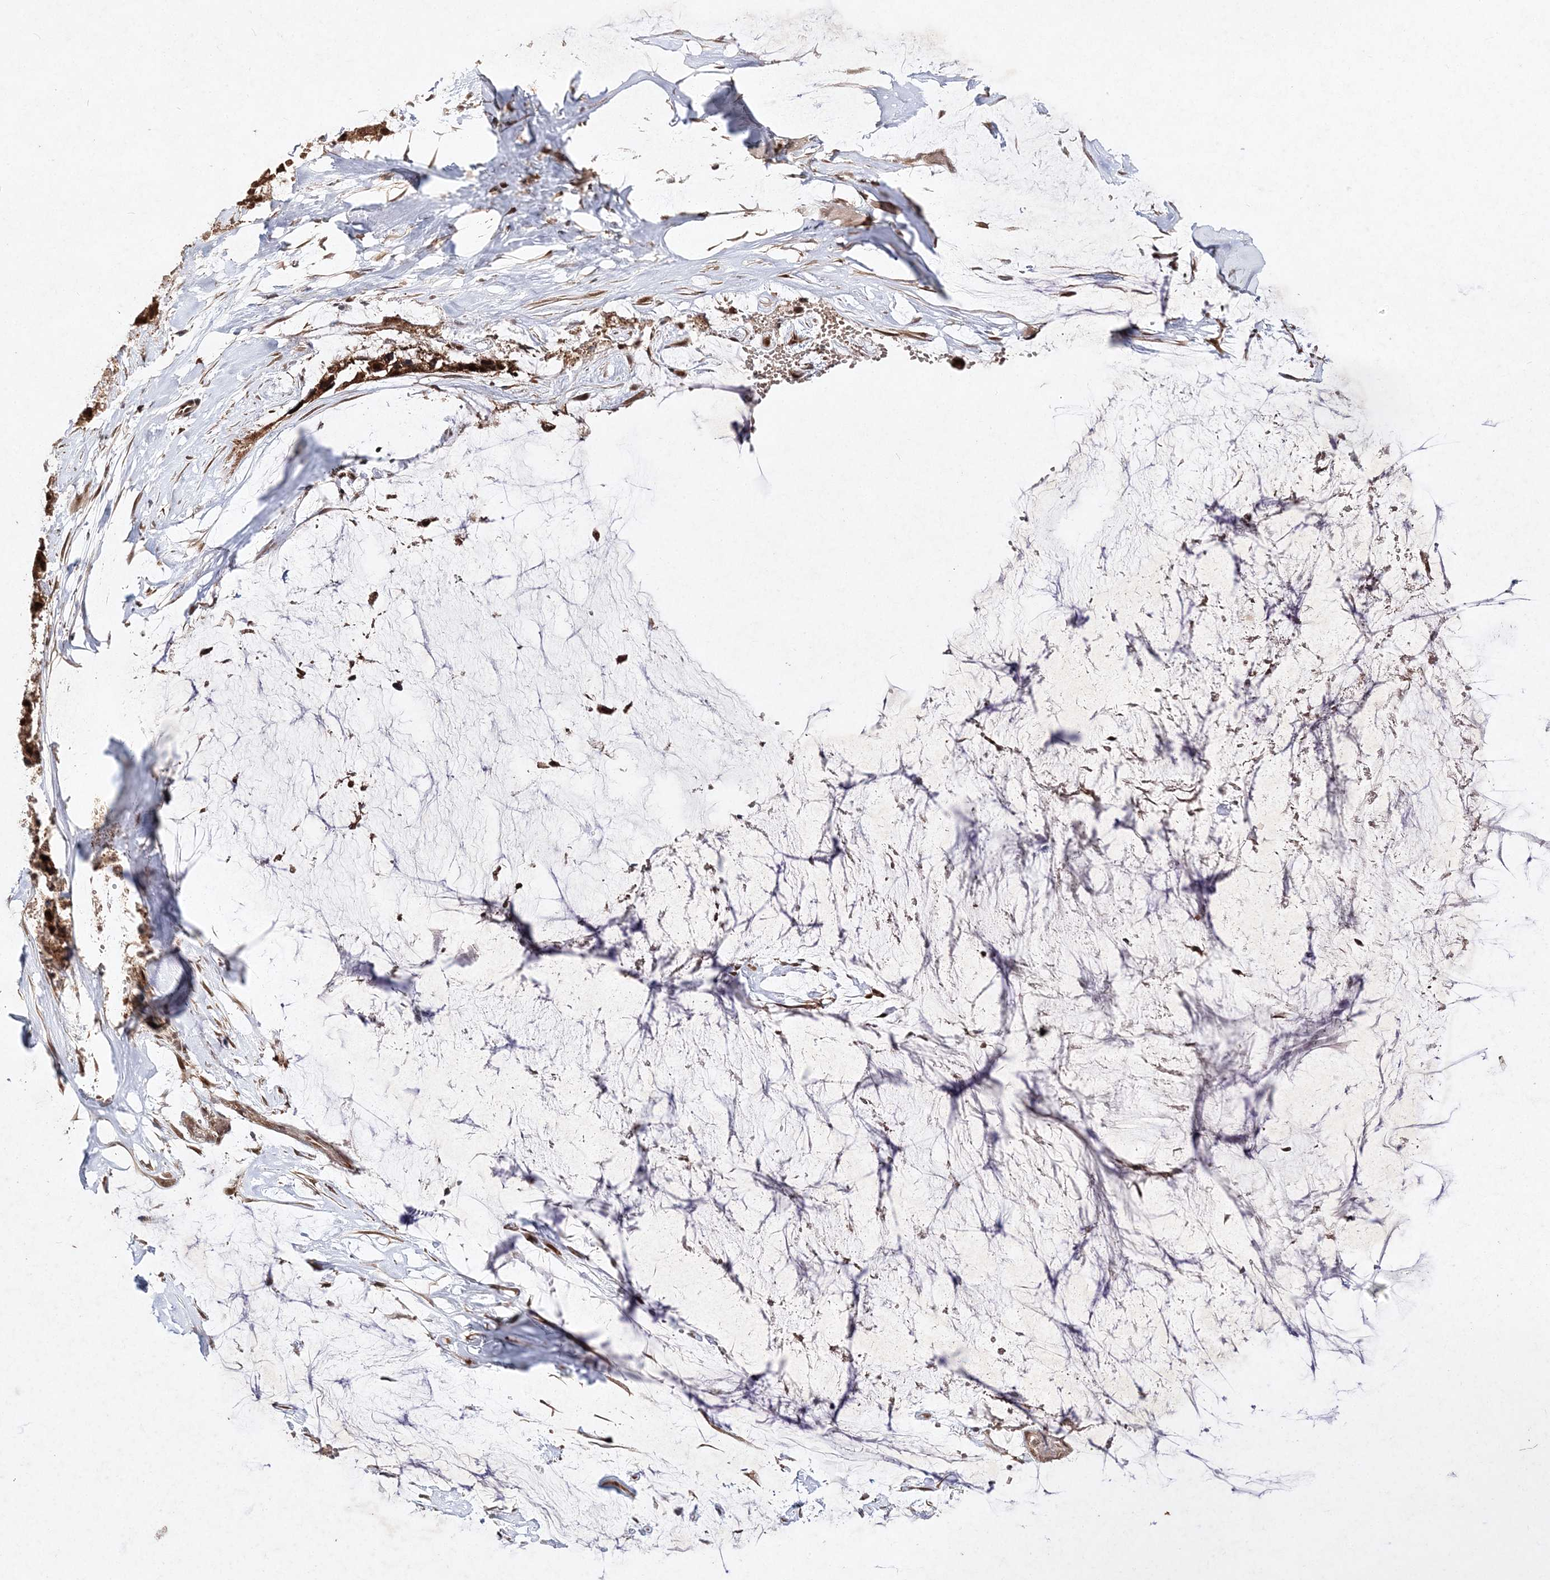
{"staining": {"intensity": "strong", "quantity": ">75%", "location": "cytoplasmic/membranous,nuclear"}, "tissue": "ovarian cancer", "cell_type": "Tumor cells", "image_type": "cancer", "snomed": [{"axis": "morphology", "description": "Cystadenocarcinoma, mucinous, NOS"}, {"axis": "topography", "description": "Ovary"}], "caption": "Strong cytoplasmic/membranous and nuclear protein positivity is present in approximately >75% of tumor cells in ovarian mucinous cystadenocarcinoma. The protein is stained brown, and the nuclei are stained in blue (DAB IHC with brightfield microscopy, high magnification).", "gene": "NIF3L1", "patient": {"sex": "female", "age": 39}}